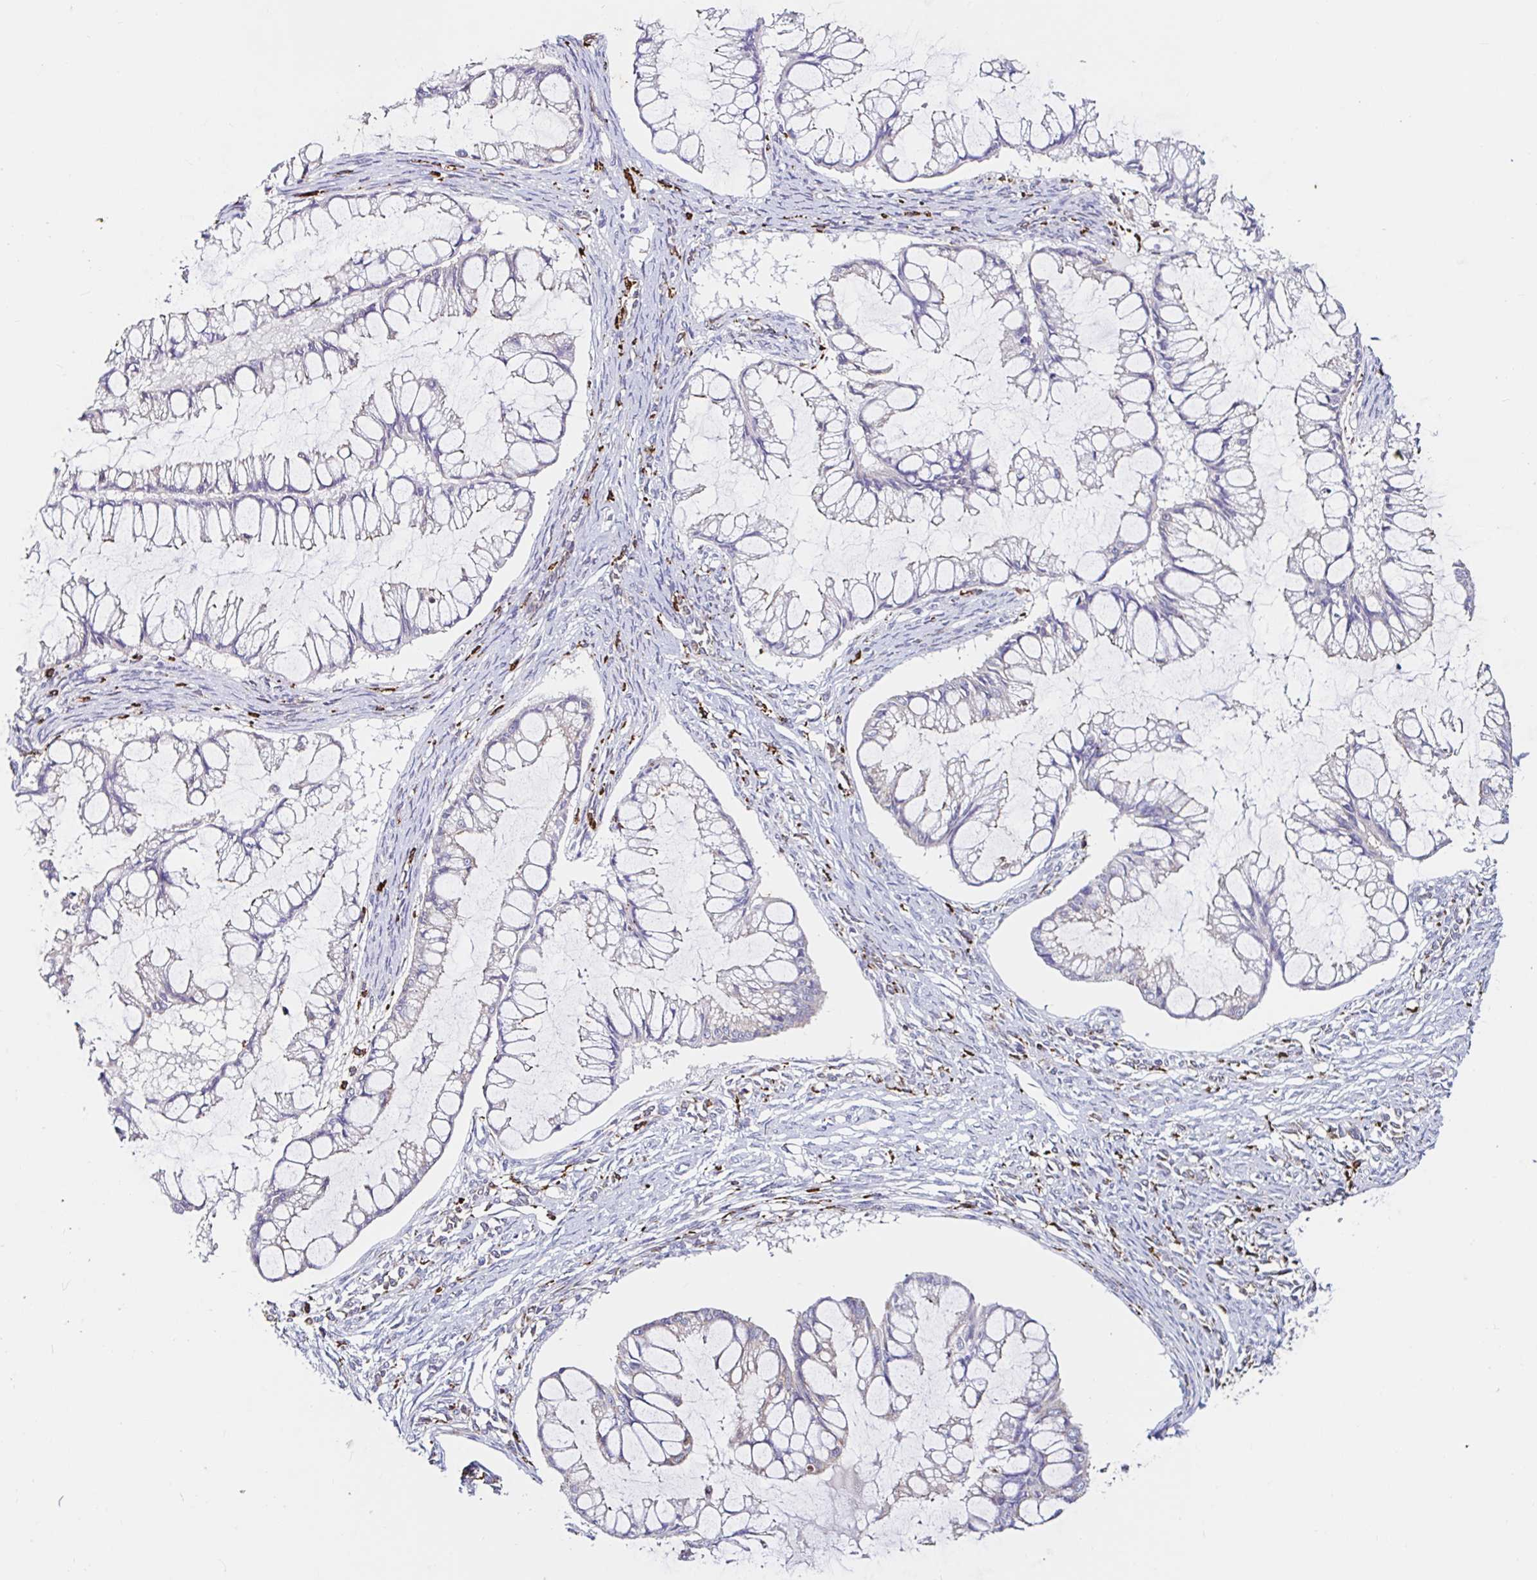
{"staining": {"intensity": "weak", "quantity": "25%-75%", "location": "cytoplasmic/membranous"}, "tissue": "ovarian cancer", "cell_type": "Tumor cells", "image_type": "cancer", "snomed": [{"axis": "morphology", "description": "Cystadenocarcinoma, mucinous, NOS"}, {"axis": "topography", "description": "Ovary"}], "caption": "IHC photomicrograph of ovarian cancer (mucinous cystadenocarcinoma) stained for a protein (brown), which shows low levels of weak cytoplasmic/membranous positivity in approximately 25%-75% of tumor cells.", "gene": "MSR1", "patient": {"sex": "female", "age": 73}}